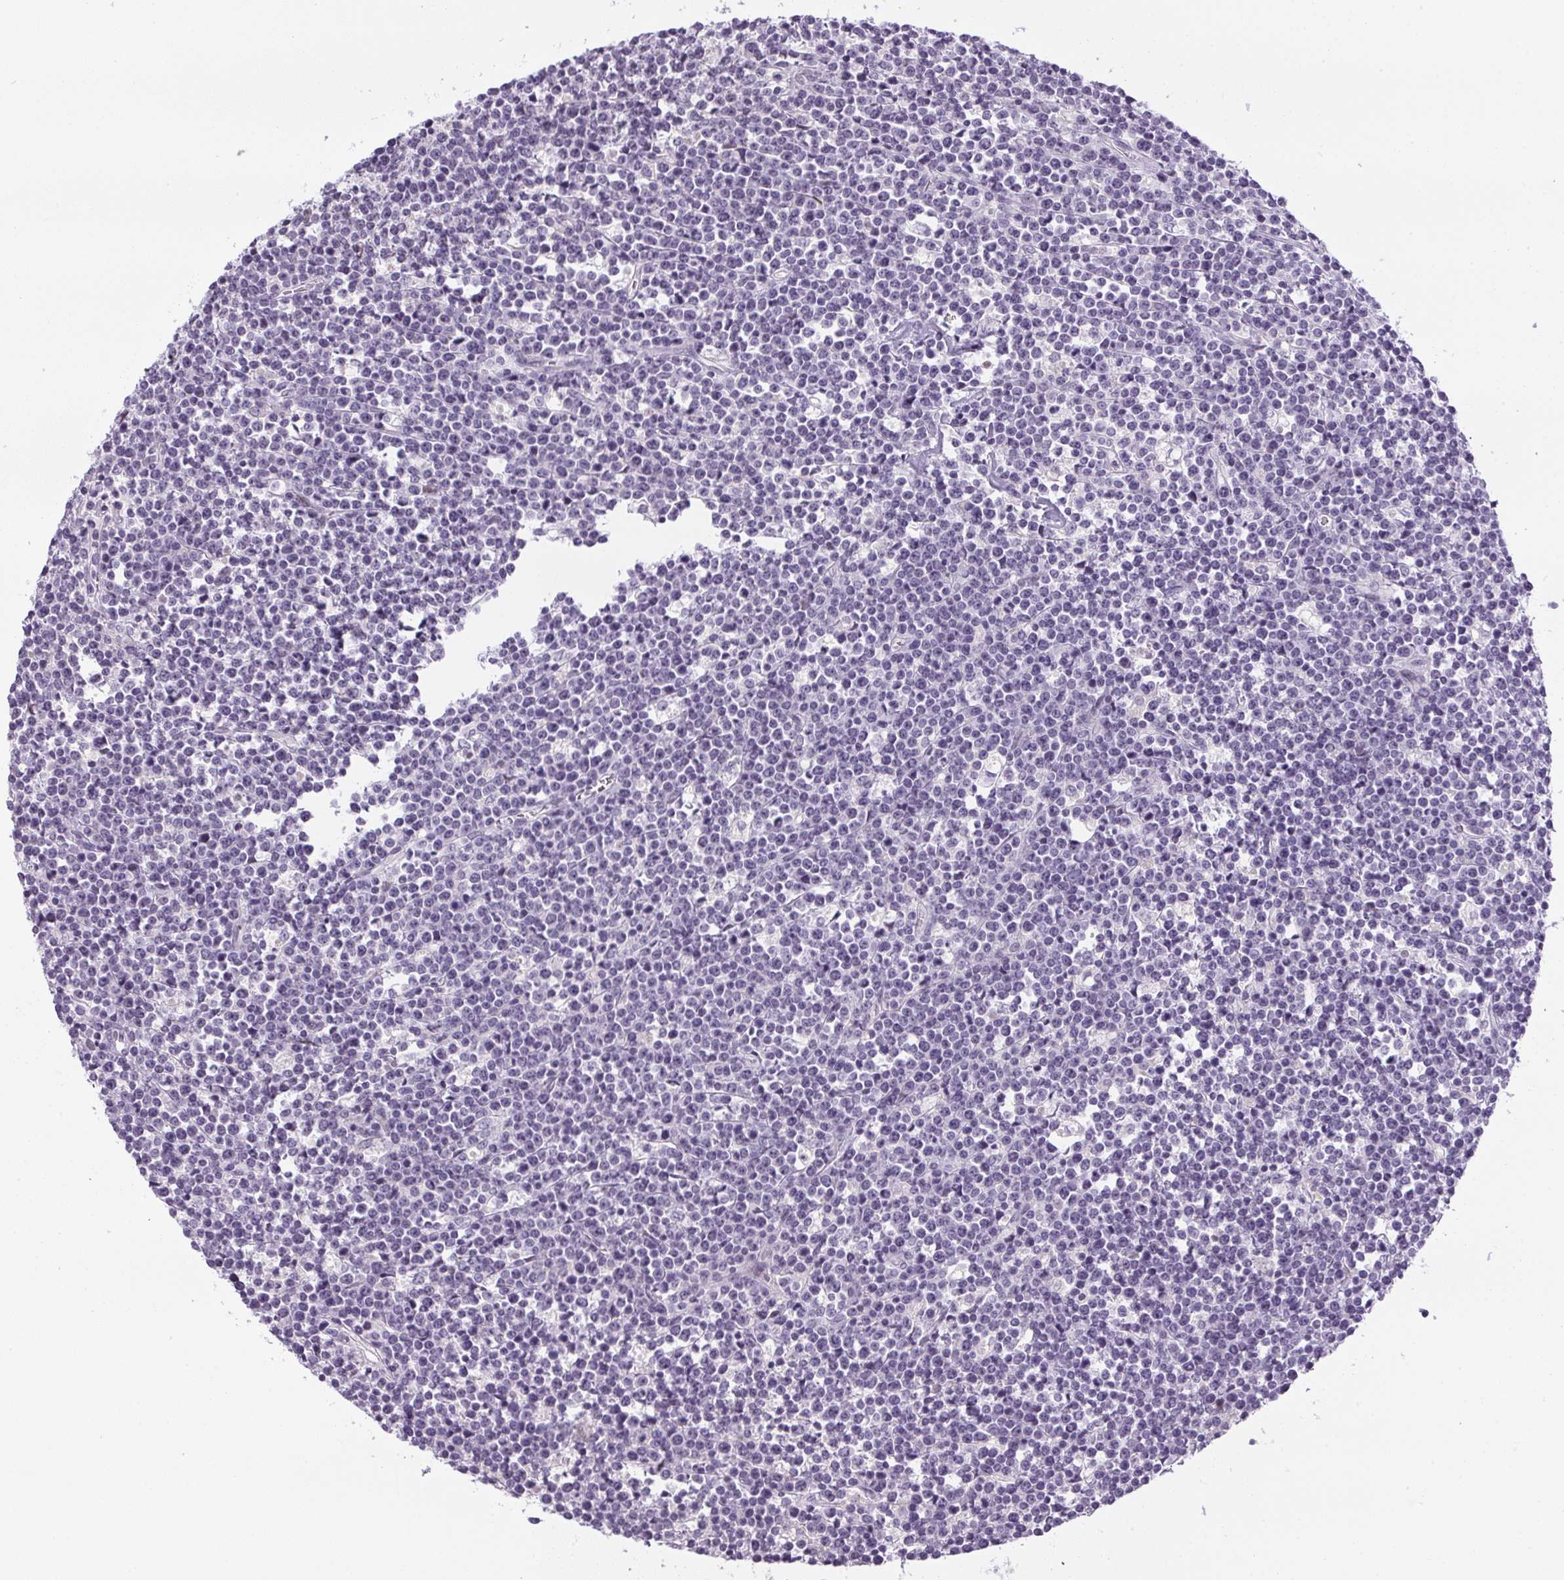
{"staining": {"intensity": "negative", "quantity": "none", "location": "none"}, "tissue": "lymphoma", "cell_type": "Tumor cells", "image_type": "cancer", "snomed": [{"axis": "morphology", "description": "Malignant lymphoma, non-Hodgkin's type, High grade"}, {"axis": "topography", "description": "Ovary"}], "caption": "Immunohistochemistry histopathology image of neoplastic tissue: human high-grade malignant lymphoma, non-Hodgkin's type stained with DAB (3,3'-diaminobenzidine) exhibits no significant protein positivity in tumor cells. (Stains: DAB (3,3'-diaminobenzidine) immunohistochemistry (IHC) with hematoxylin counter stain, Microscopy: brightfield microscopy at high magnification).", "gene": "GSDMC", "patient": {"sex": "female", "age": 56}}